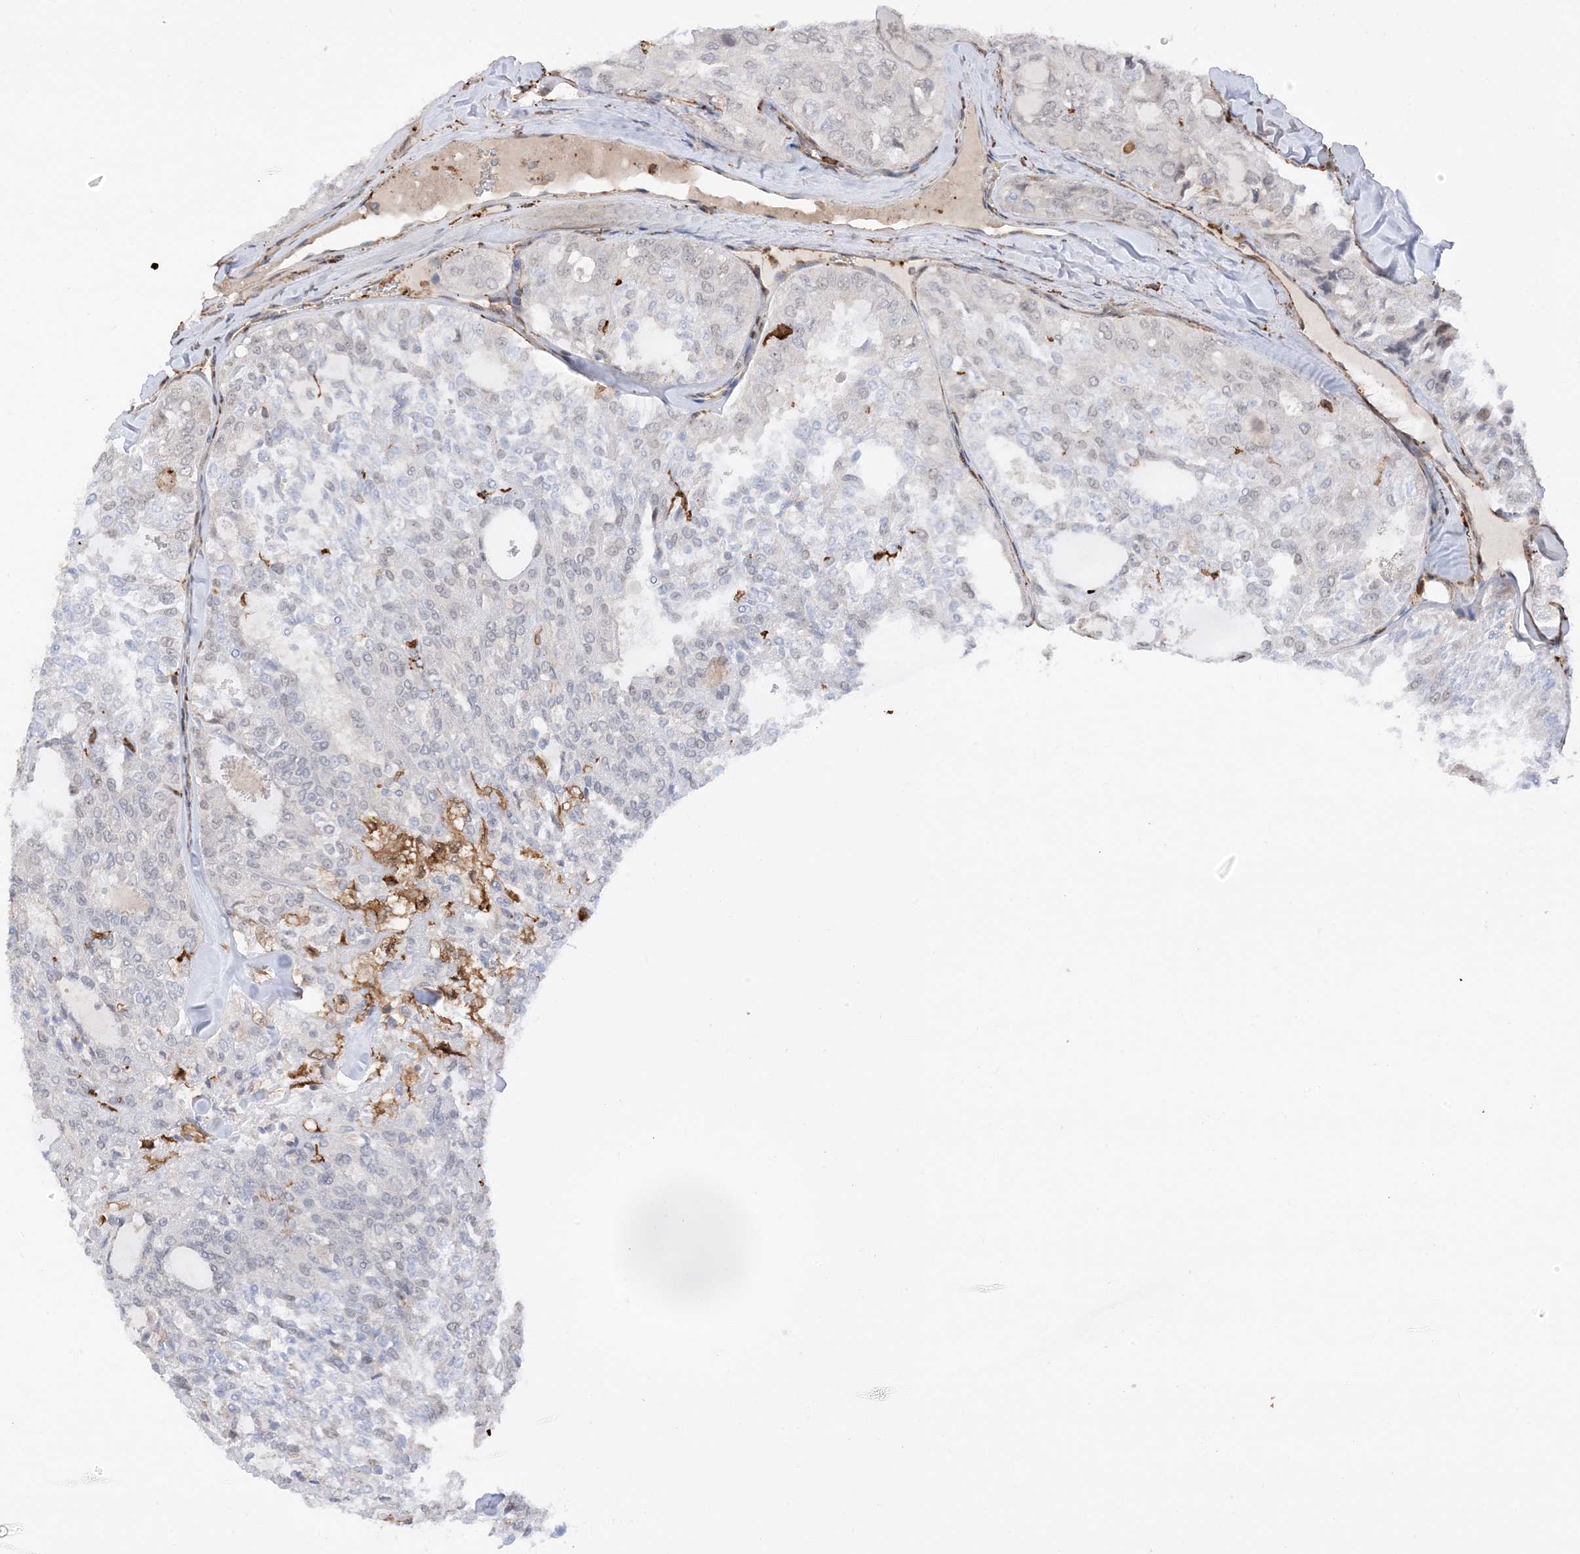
{"staining": {"intensity": "negative", "quantity": "none", "location": "none"}, "tissue": "thyroid cancer", "cell_type": "Tumor cells", "image_type": "cancer", "snomed": [{"axis": "morphology", "description": "Follicular adenoma carcinoma, NOS"}, {"axis": "topography", "description": "Thyroid gland"}], "caption": "DAB immunohistochemical staining of thyroid cancer displays no significant expression in tumor cells.", "gene": "PHACTR2", "patient": {"sex": "male", "age": 75}}